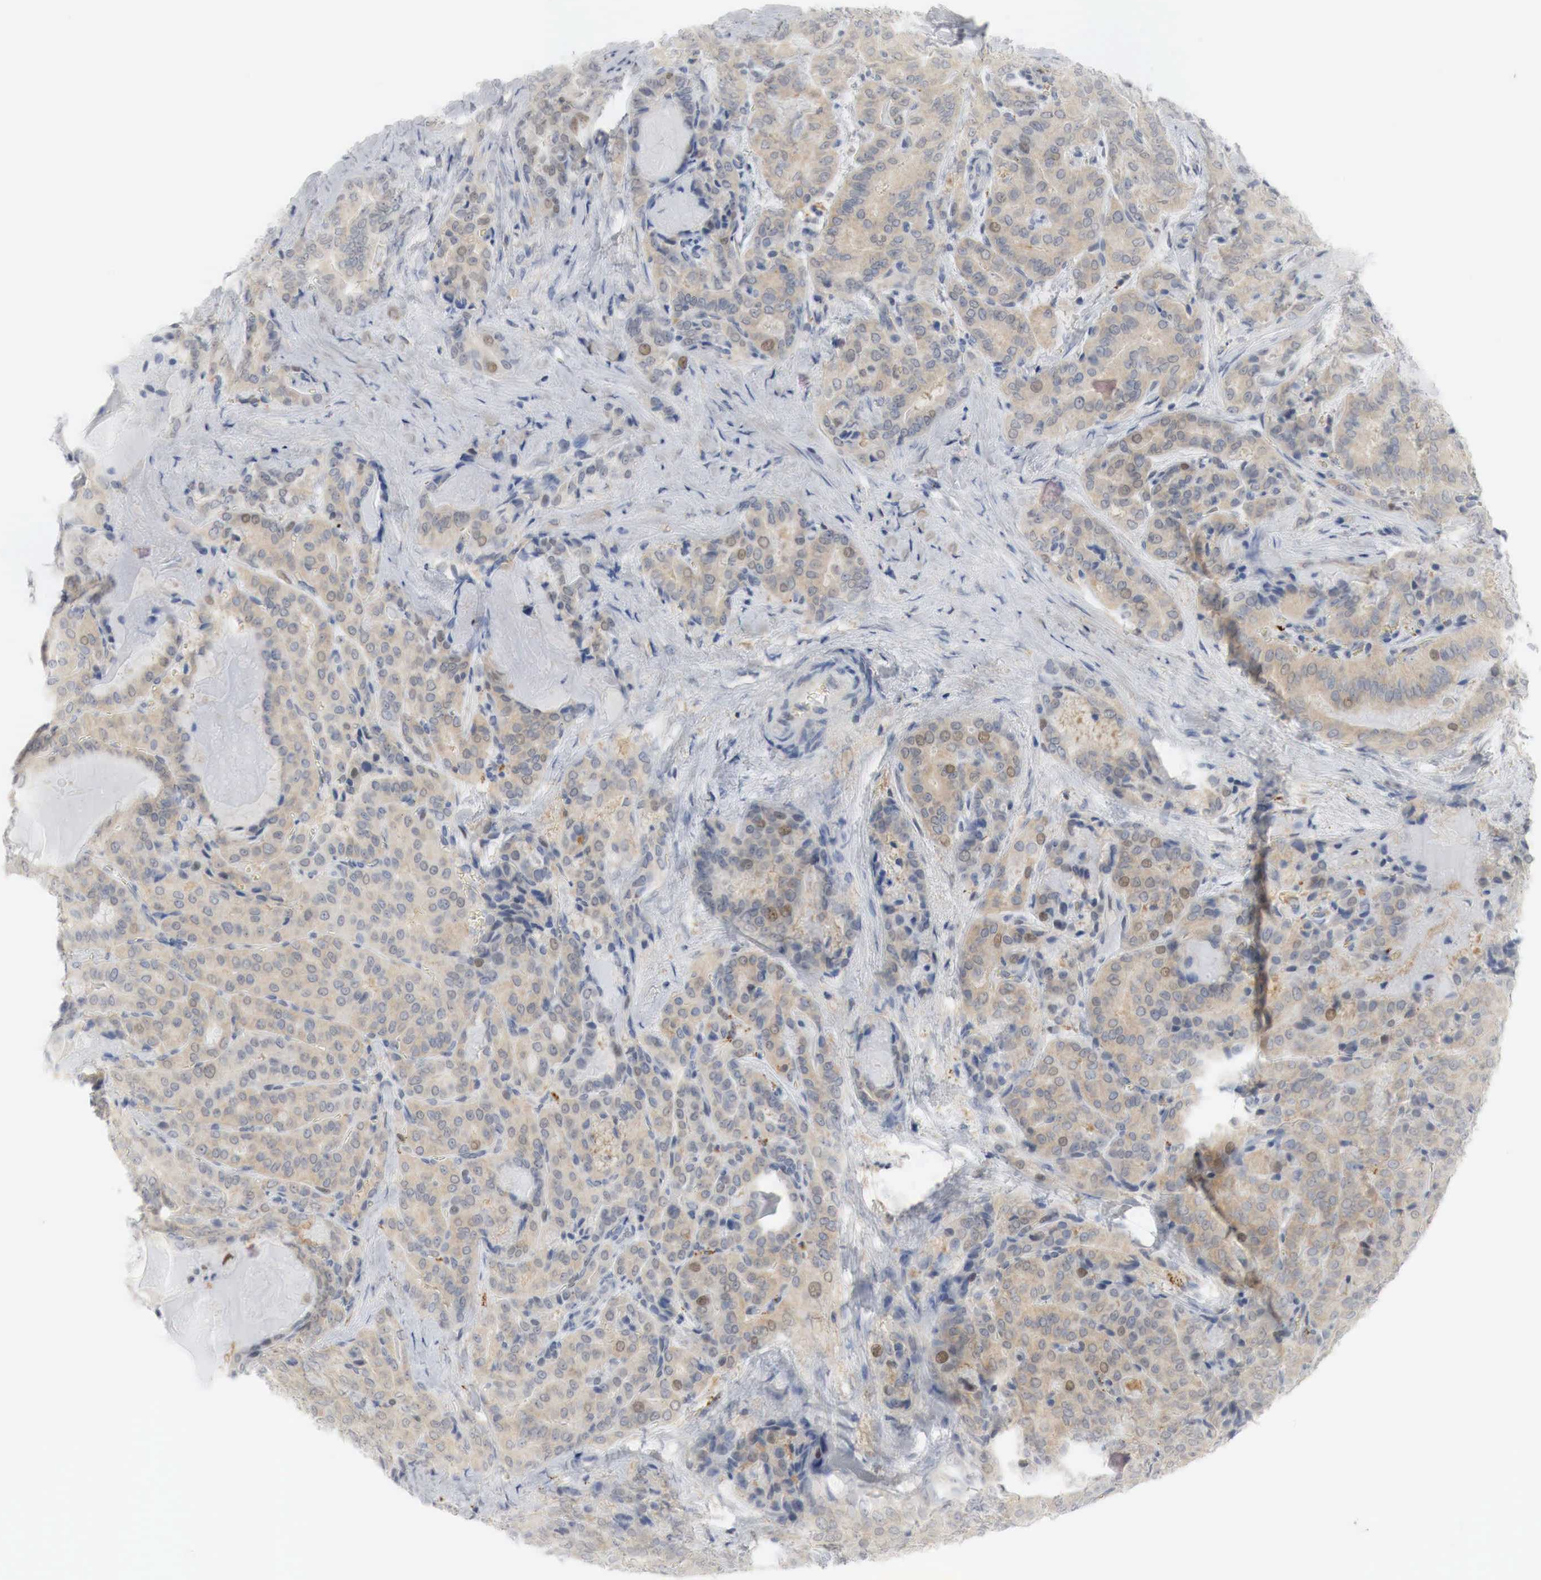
{"staining": {"intensity": "moderate", "quantity": "25%-75%", "location": "cytoplasmic/membranous,nuclear"}, "tissue": "thyroid cancer", "cell_type": "Tumor cells", "image_type": "cancer", "snomed": [{"axis": "morphology", "description": "Papillary adenocarcinoma, NOS"}, {"axis": "topography", "description": "Thyroid gland"}], "caption": "Papillary adenocarcinoma (thyroid) tissue displays moderate cytoplasmic/membranous and nuclear expression in about 25%-75% of tumor cells", "gene": "MYC", "patient": {"sex": "female", "age": 71}}